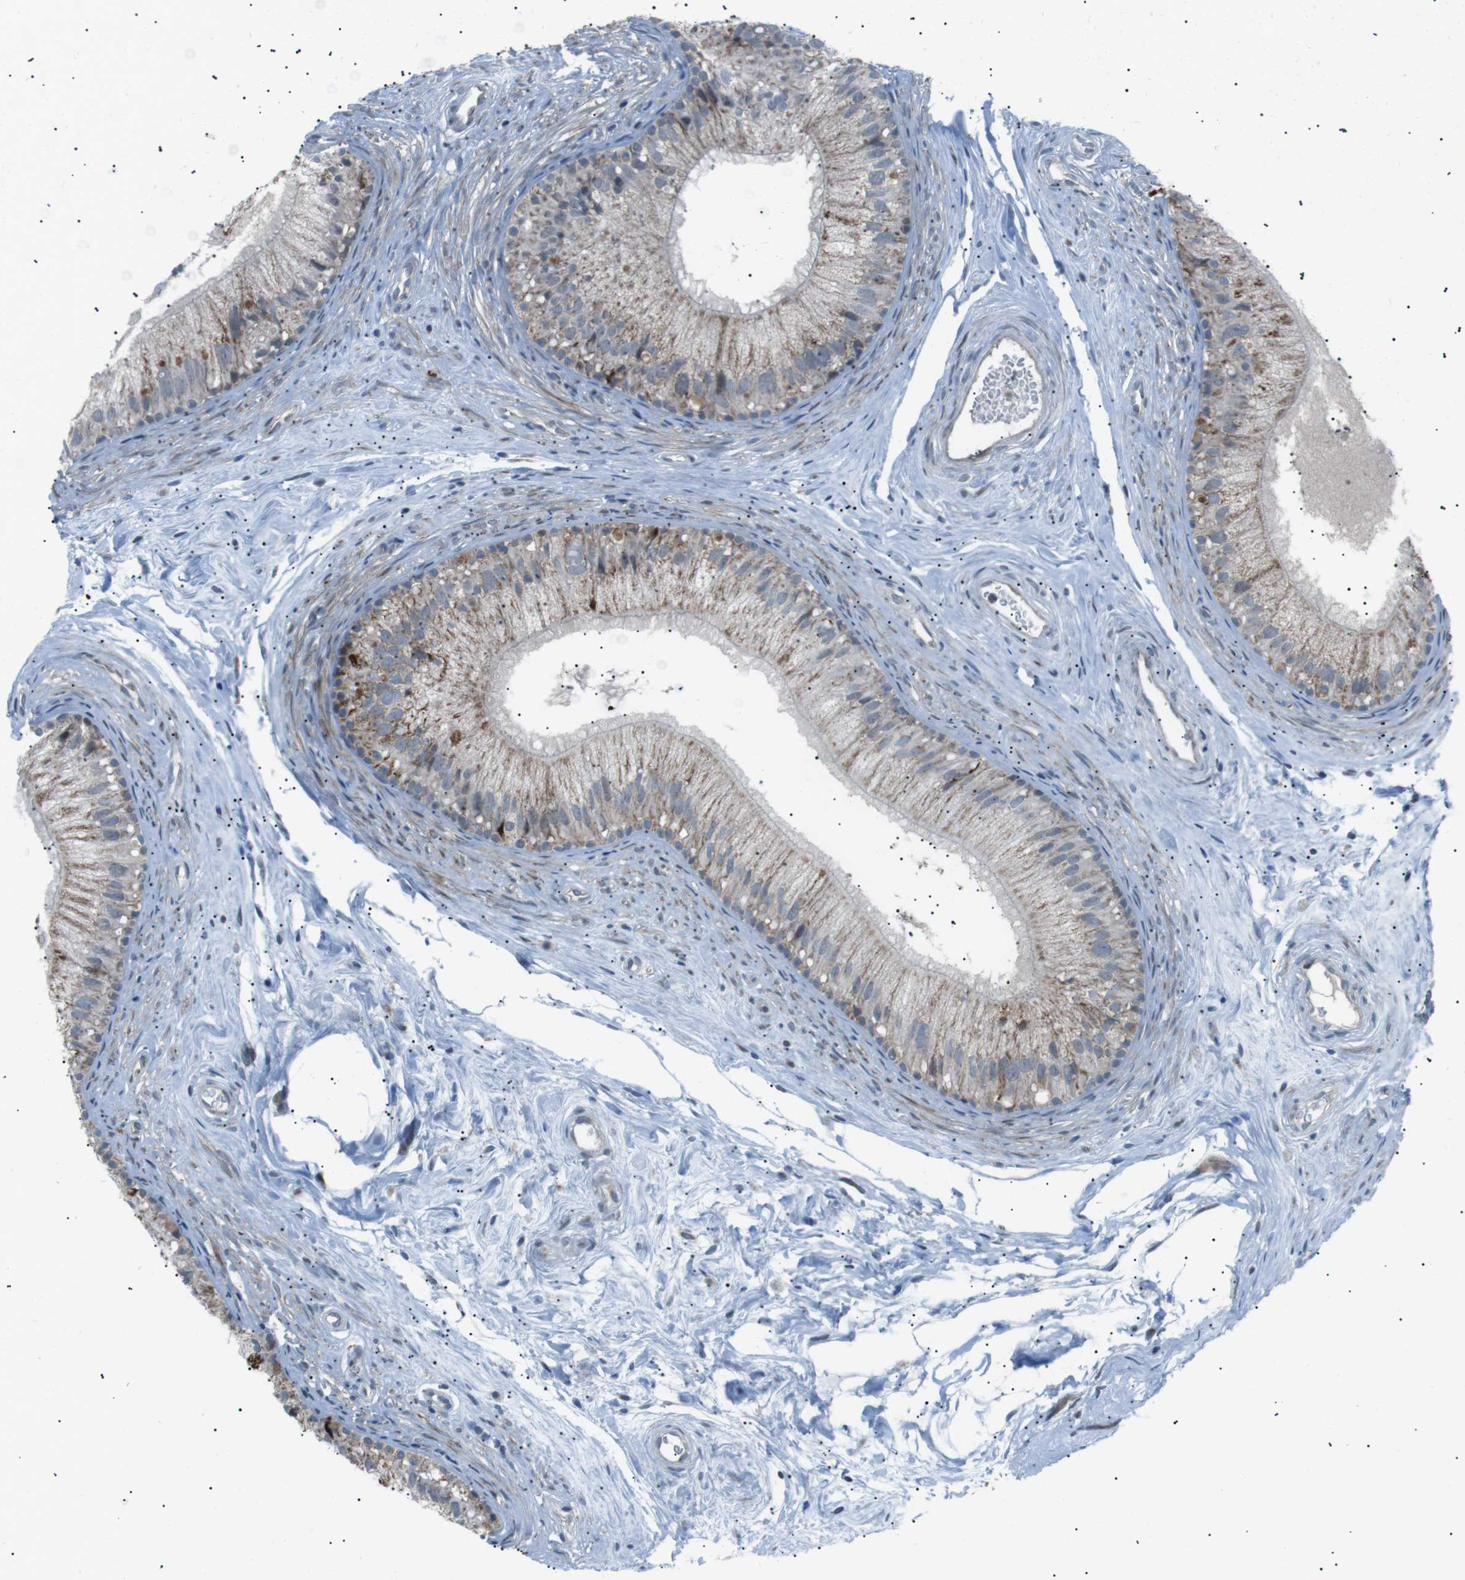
{"staining": {"intensity": "moderate", "quantity": "25%-75%", "location": "cytoplasmic/membranous"}, "tissue": "epididymis", "cell_type": "Glandular cells", "image_type": "normal", "snomed": [{"axis": "morphology", "description": "Normal tissue, NOS"}, {"axis": "topography", "description": "Epididymis"}], "caption": "Glandular cells show medium levels of moderate cytoplasmic/membranous positivity in approximately 25%-75% of cells in normal epididymis.", "gene": "ARID5B", "patient": {"sex": "male", "age": 56}}